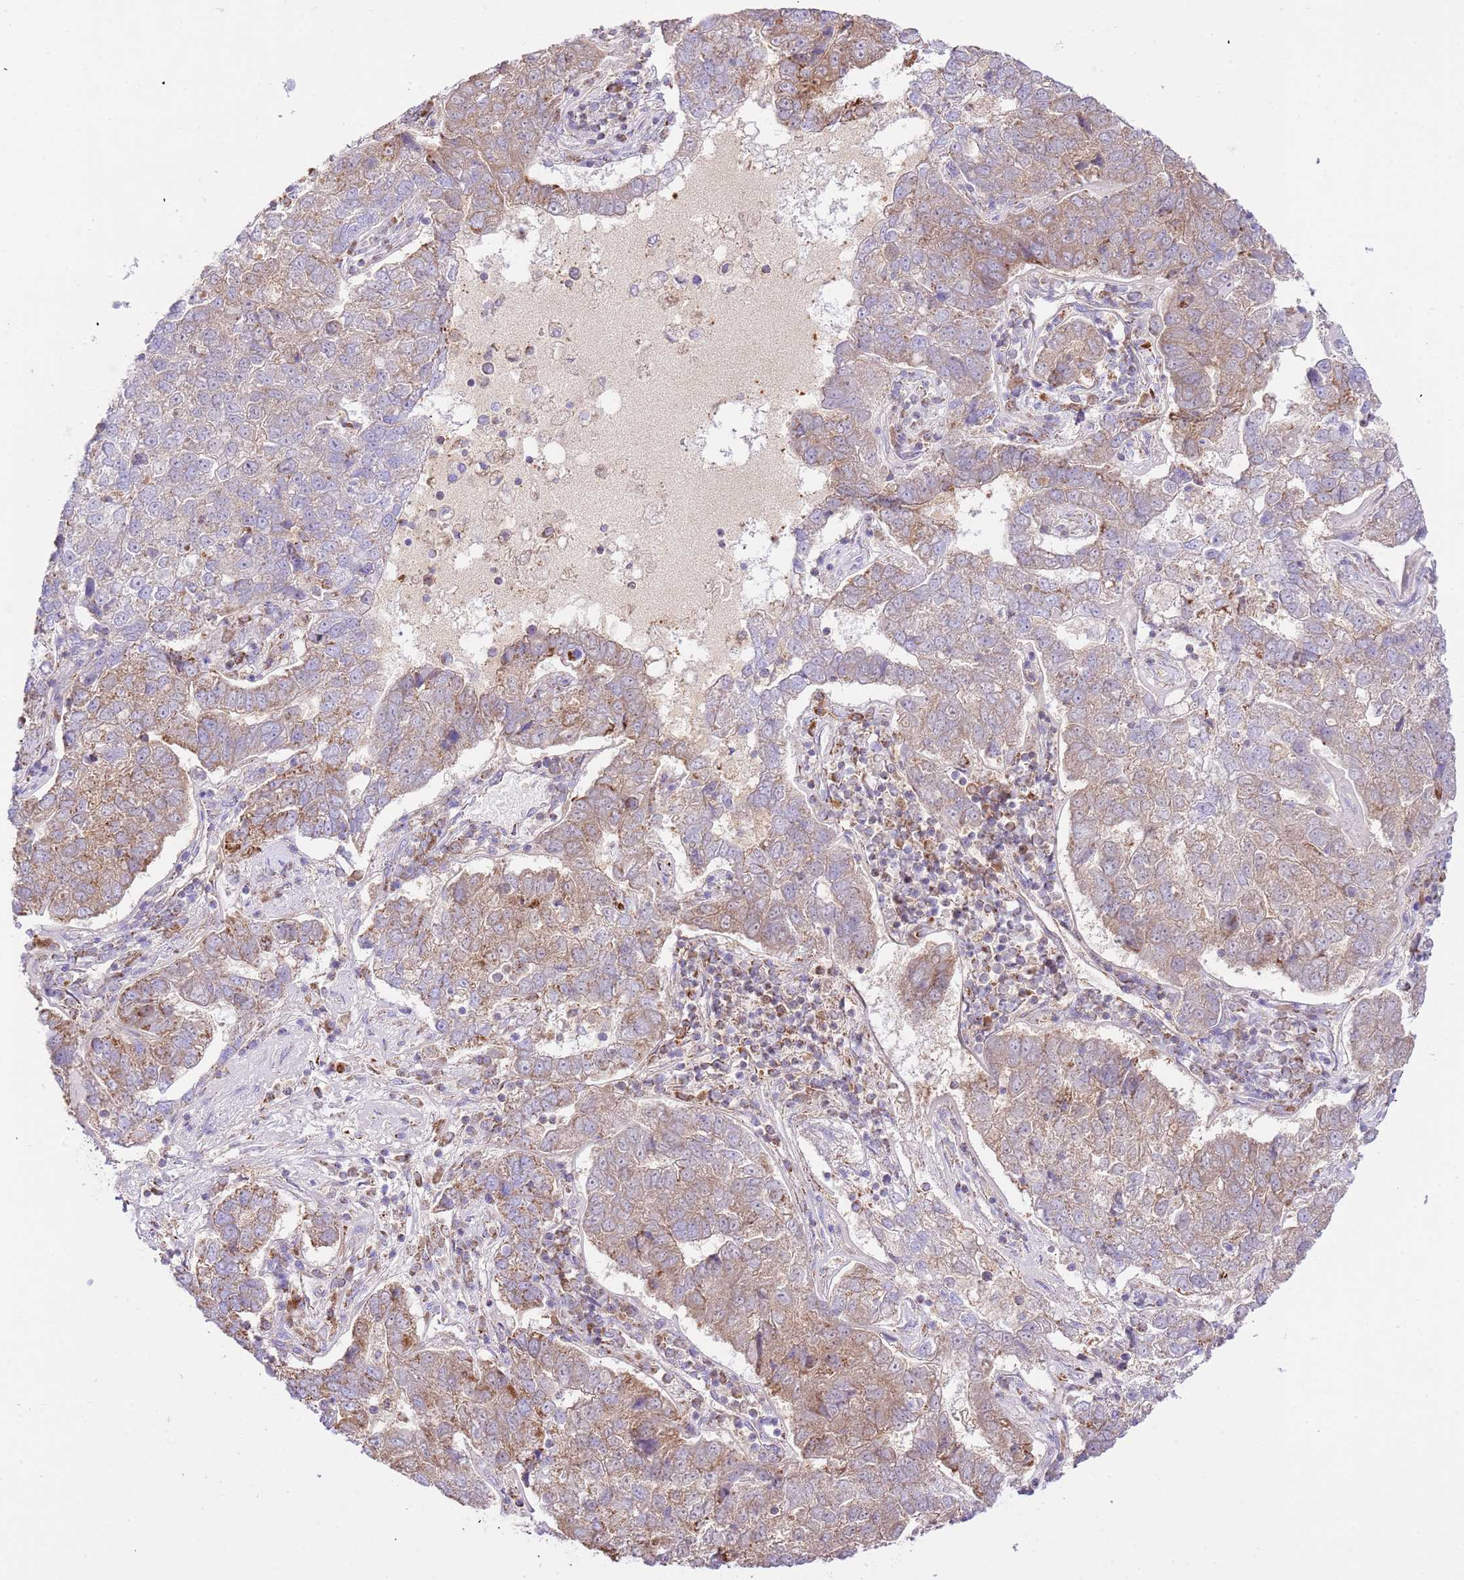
{"staining": {"intensity": "moderate", "quantity": ">75%", "location": "cytoplasmic/membranous"}, "tissue": "pancreatic cancer", "cell_type": "Tumor cells", "image_type": "cancer", "snomed": [{"axis": "morphology", "description": "Adenocarcinoma, NOS"}, {"axis": "topography", "description": "Pancreas"}], "caption": "Immunohistochemistry (IHC) micrograph of pancreatic cancer stained for a protein (brown), which reveals medium levels of moderate cytoplasmic/membranous staining in approximately >75% of tumor cells.", "gene": "ZBTB39", "patient": {"sex": "female", "age": 61}}